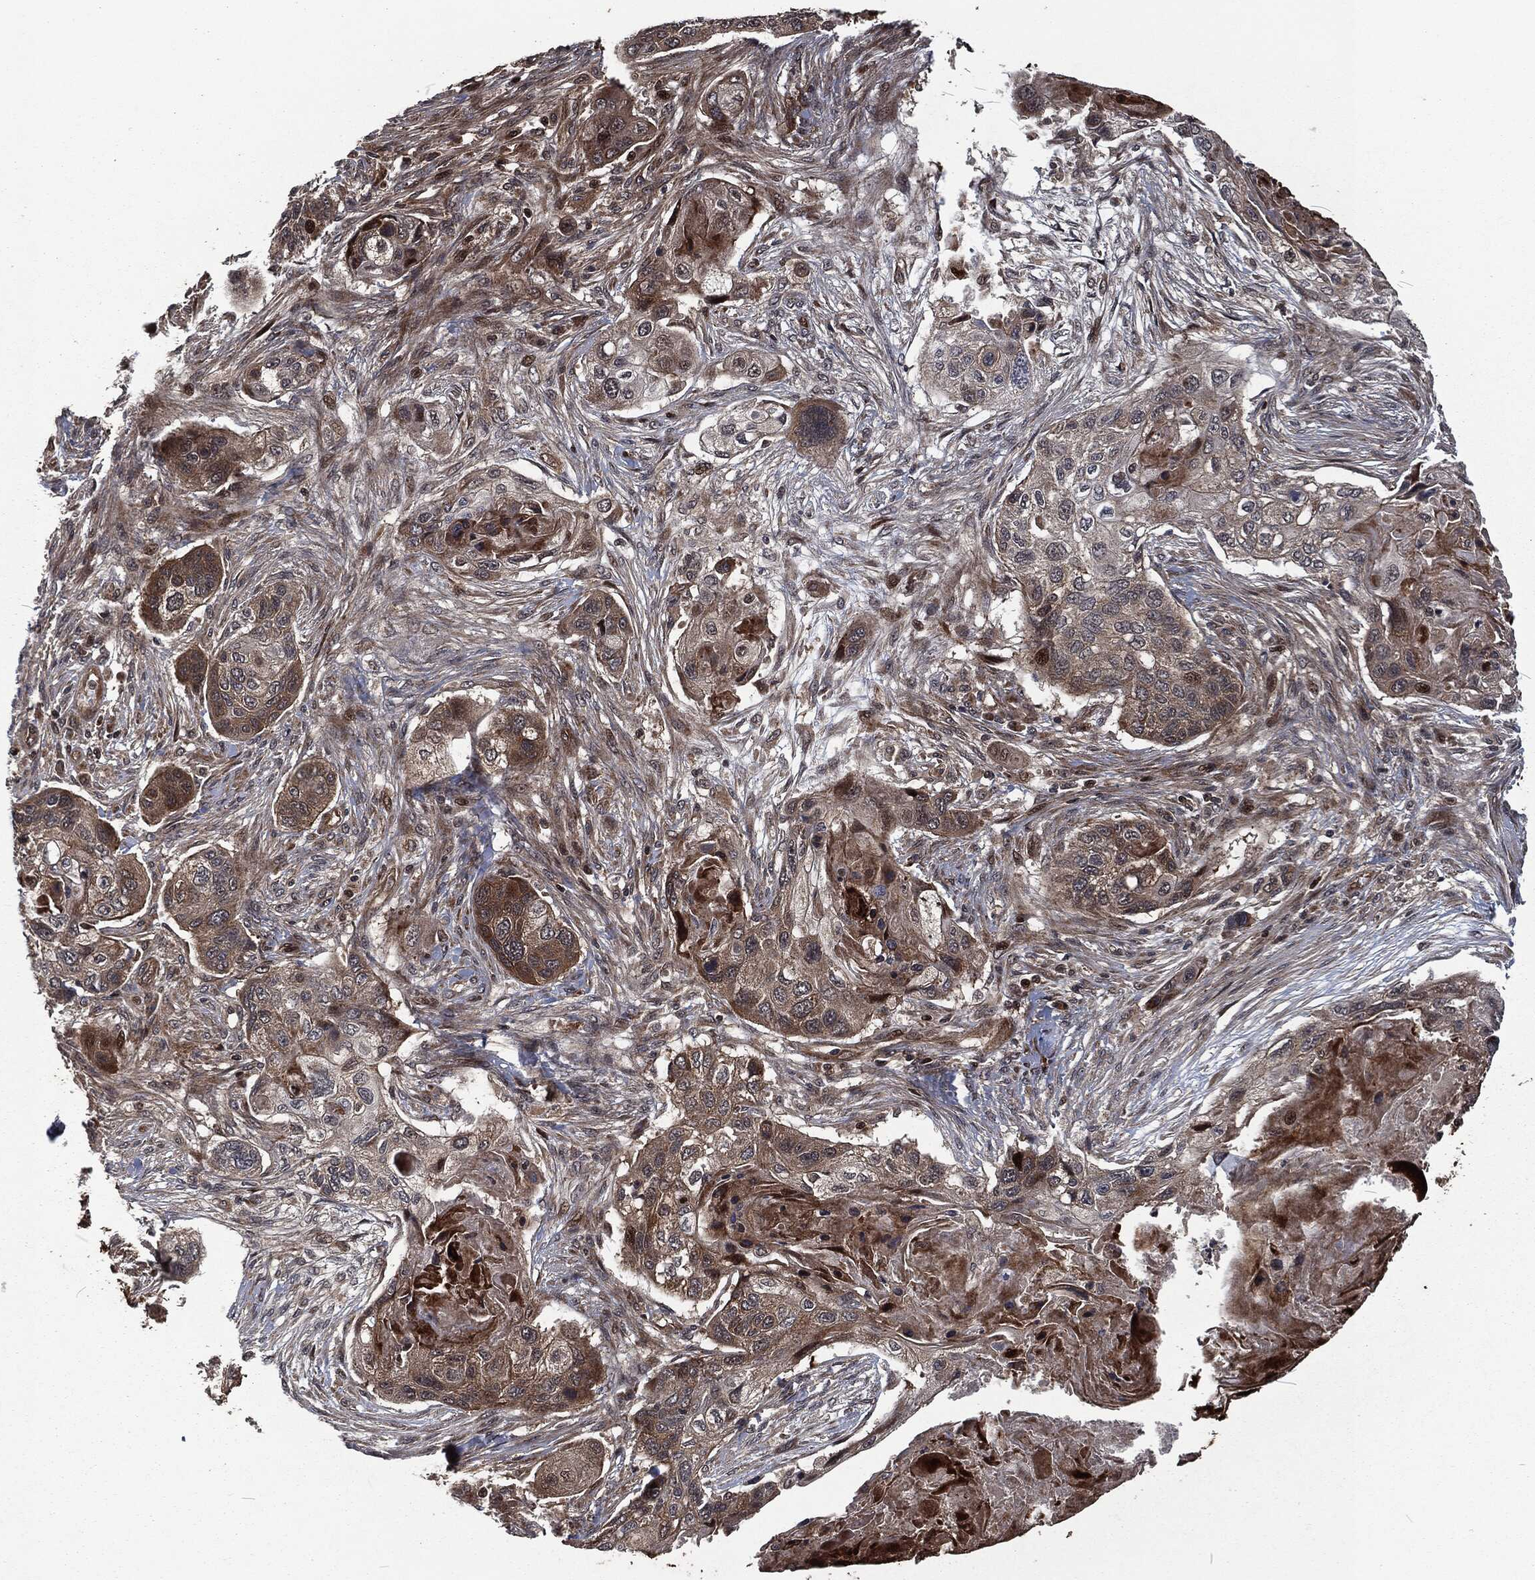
{"staining": {"intensity": "weak", "quantity": "25%-75%", "location": "cytoplasmic/membranous"}, "tissue": "lung cancer", "cell_type": "Tumor cells", "image_type": "cancer", "snomed": [{"axis": "morphology", "description": "Normal tissue, NOS"}, {"axis": "morphology", "description": "Squamous cell carcinoma, NOS"}, {"axis": "topography", "description": "Bronchus"}, {"axis": "topography", "description": "Lung"}], "caption": "This is an image of immunohistochemistry staining of squamous cell carcinoma (lung), which shows weak positivity in the cytoplasmic/membranous of tumor cells.", "gene": "CMPK2", "patient": {"sex": "male", "age": 69}}